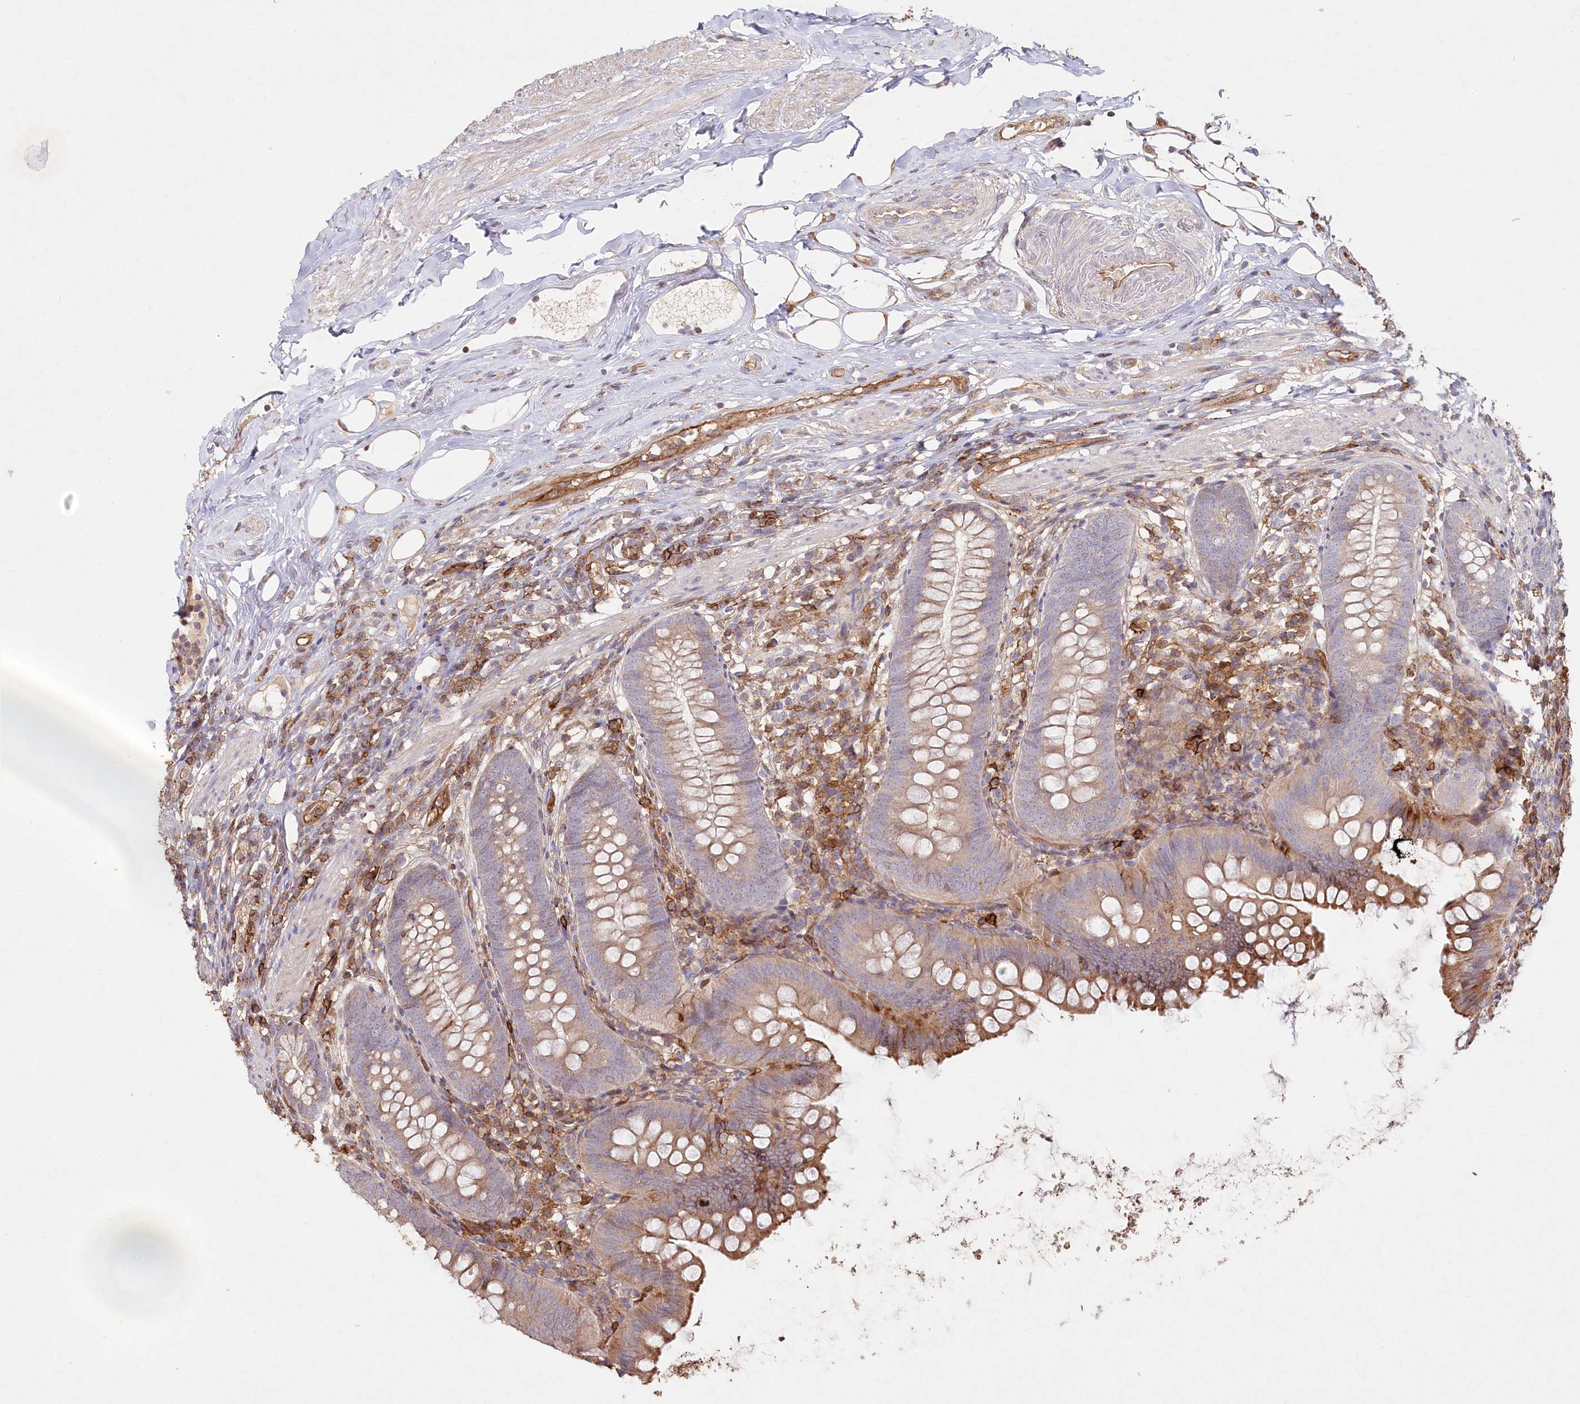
{"staining": {"intensity": "moderate", "quantity": ">75%", "location": "cytoplasmic/membranous"}, "tissue": "appendix", "cell_type": "Glandular cells", "image_type": "normal", "snomed": [{"axis": "morphology", "description": "Normal tissue, NOS"}, {"axis": "topography", "description": "Appendix"}], "caption": "Appendix stained with DAB (3,3'-diaminobenzidine) immunohistochemistry shows medium levels of moderate cytoplasmic/membranous expression in approximately >75% of glandular cells.", "gene": "RBP5", "patient": {"sex": "female", "age": 62}}